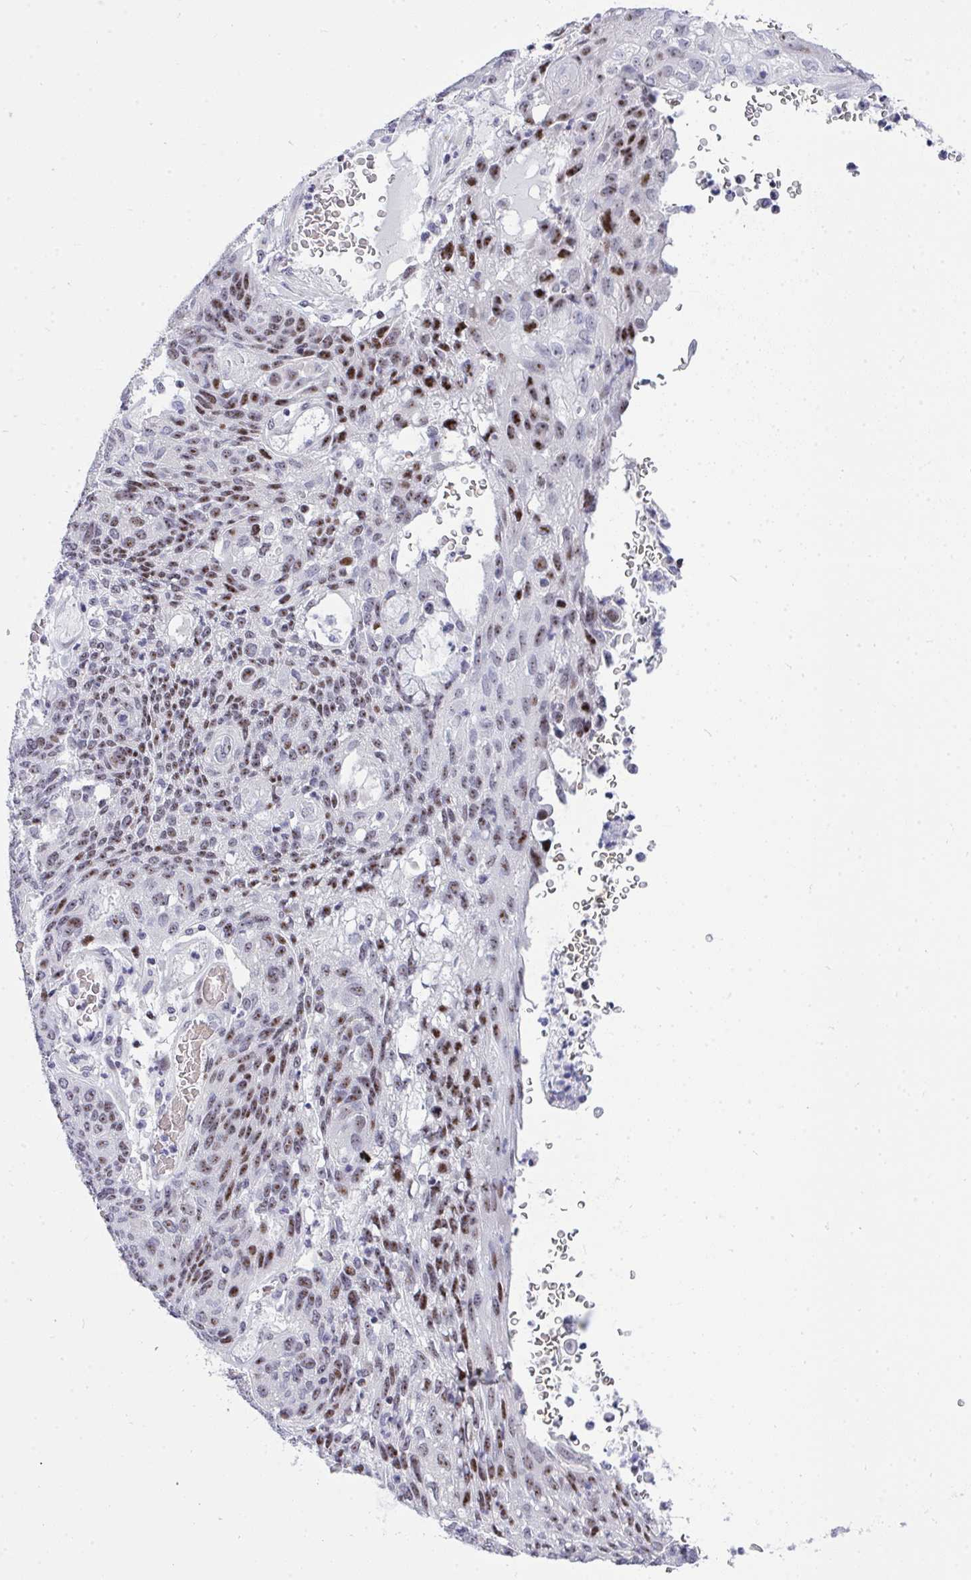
{"staining": {"intensity": "moderate", "quantity": ">75%", "location": "nuclear"}, "tissue": "lung cancer", "cell_type": "Tumor cells", "image_type": "cancer", "snomed": [{"axis": "morphology", "description": "Squamous cell carcinoma, NOS"}, {"axis": "morphology", "description": "Squamous cell carcinoma, metastatic, NOS"}, {"axis": "topography", "description": "Lymph node"}, {"axis": "topography", "description": "Lung"}], "caption": "Lung metastatic squamous cell carcinoma was stained to show a protein in brown. There is medium levels of moderate nuclear staining in about >75% of tumor cells. (IHC, brightfield microscopy, high magnification).", "gene": "PLPPR3", "patient": {"sex": "male", "age": 41}}